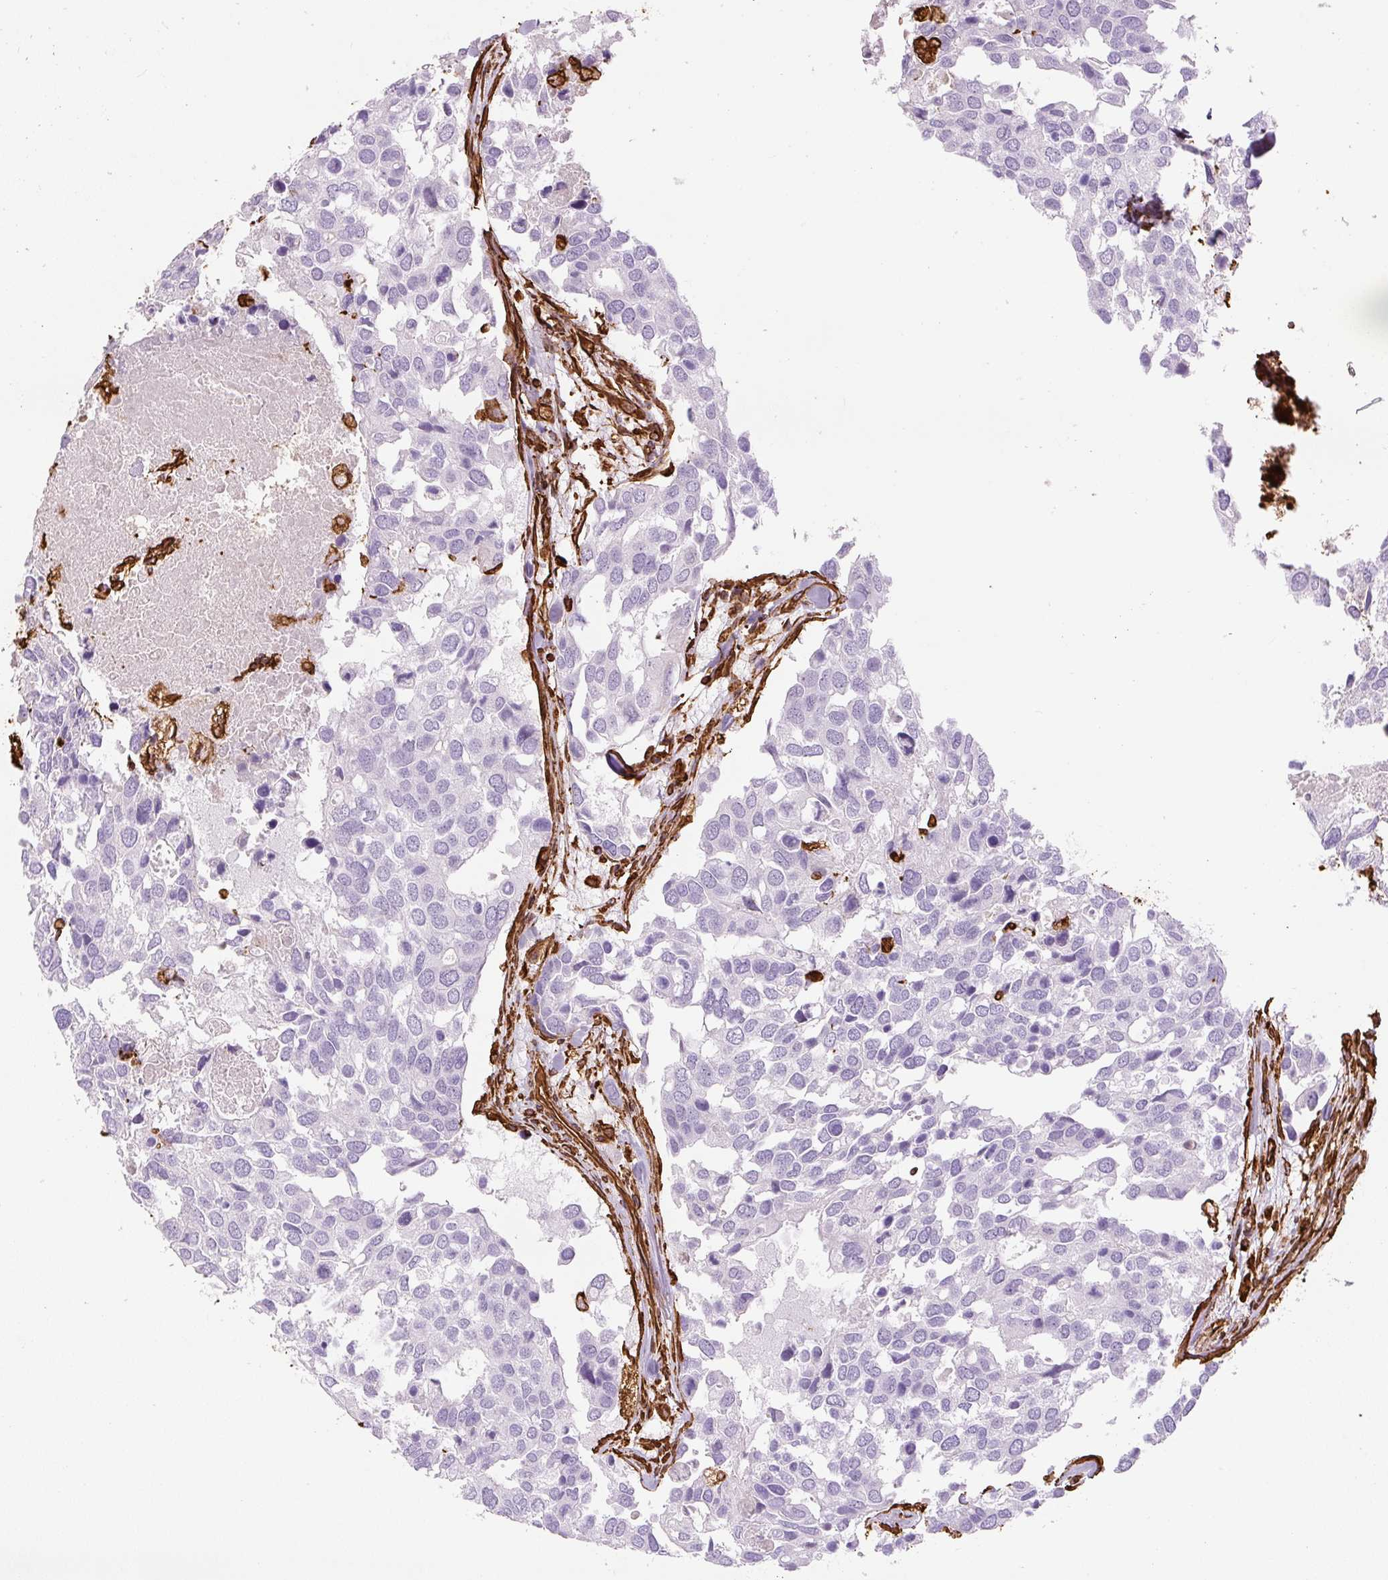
{"staining": {"intensity": "negative", "quantity": "none", "location": "none"}, "tissue": "breast cancer", "cell_type": "Tumor cells", "image_type": "cancer", "snomed": [{"axis": "morphology", "description": "Duct carcinoma"}, {"axis": "topography", "description": "Breast"}], "caption": "IHC photomicrograph of breast cancer stained for a protein (brown), which shows no expression in tumor cells.", "gene": "VIM", "patient": {"sex": "female", "age": 83}}